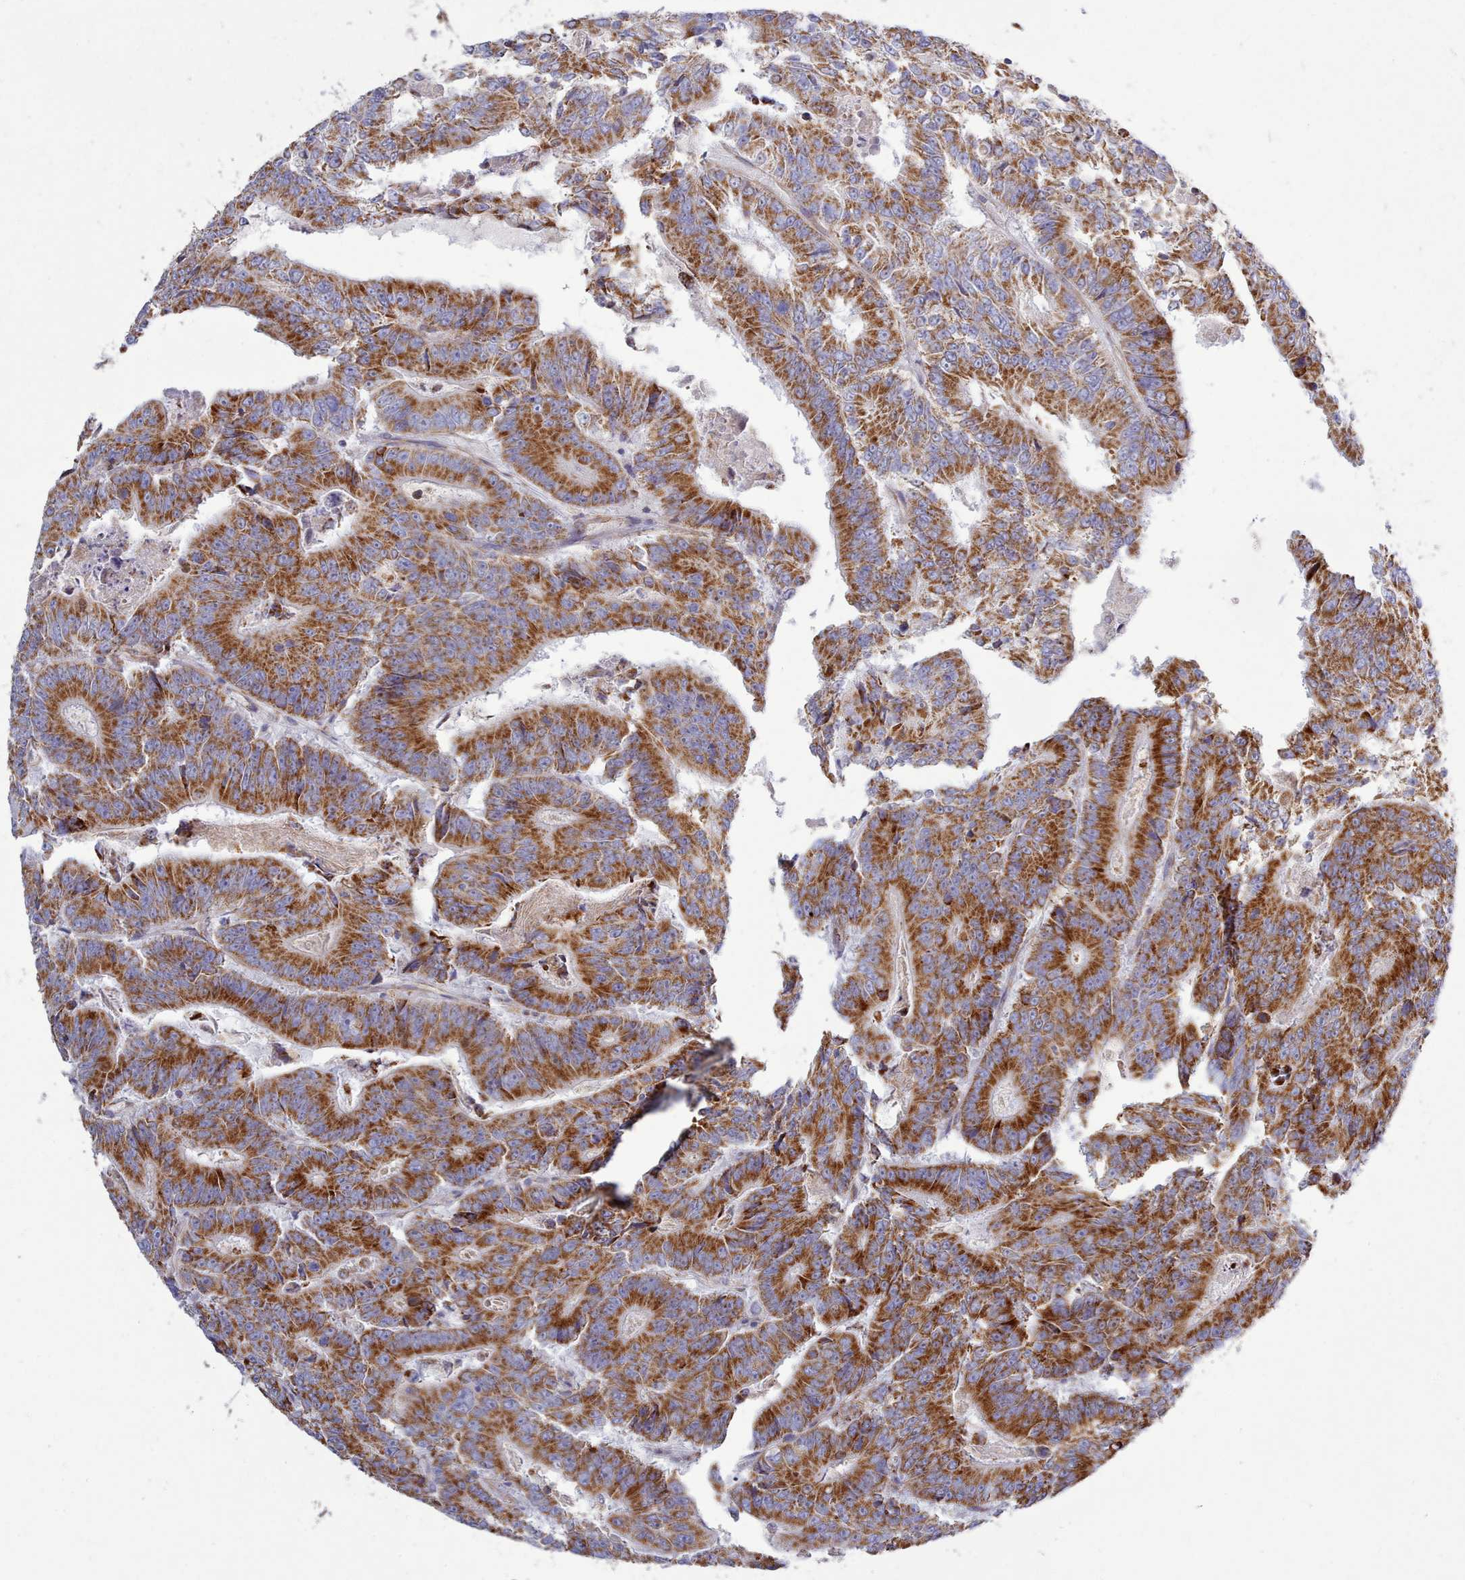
{"staining": {"intensity": "strong", "quantity": ">75%", "location": "cytoplasmic/membranous"}, "tissue": "colorectal cancer", "cell_type": "Tumor cells", "image_type": "cancer", "snomed": [{"axis": "morphology", "description": "Adenocarcinoma, NOS"}, {"axis": "topography", "description": "Colon"}], "caption": "Protein staining of colorectal adenocarcinoma tissue shows strong cytoplasmic/membranous expression in approximately >75% of tumor cells.", "gene": "MRPL21", "patient": {"sex": "male", "age": 83}}